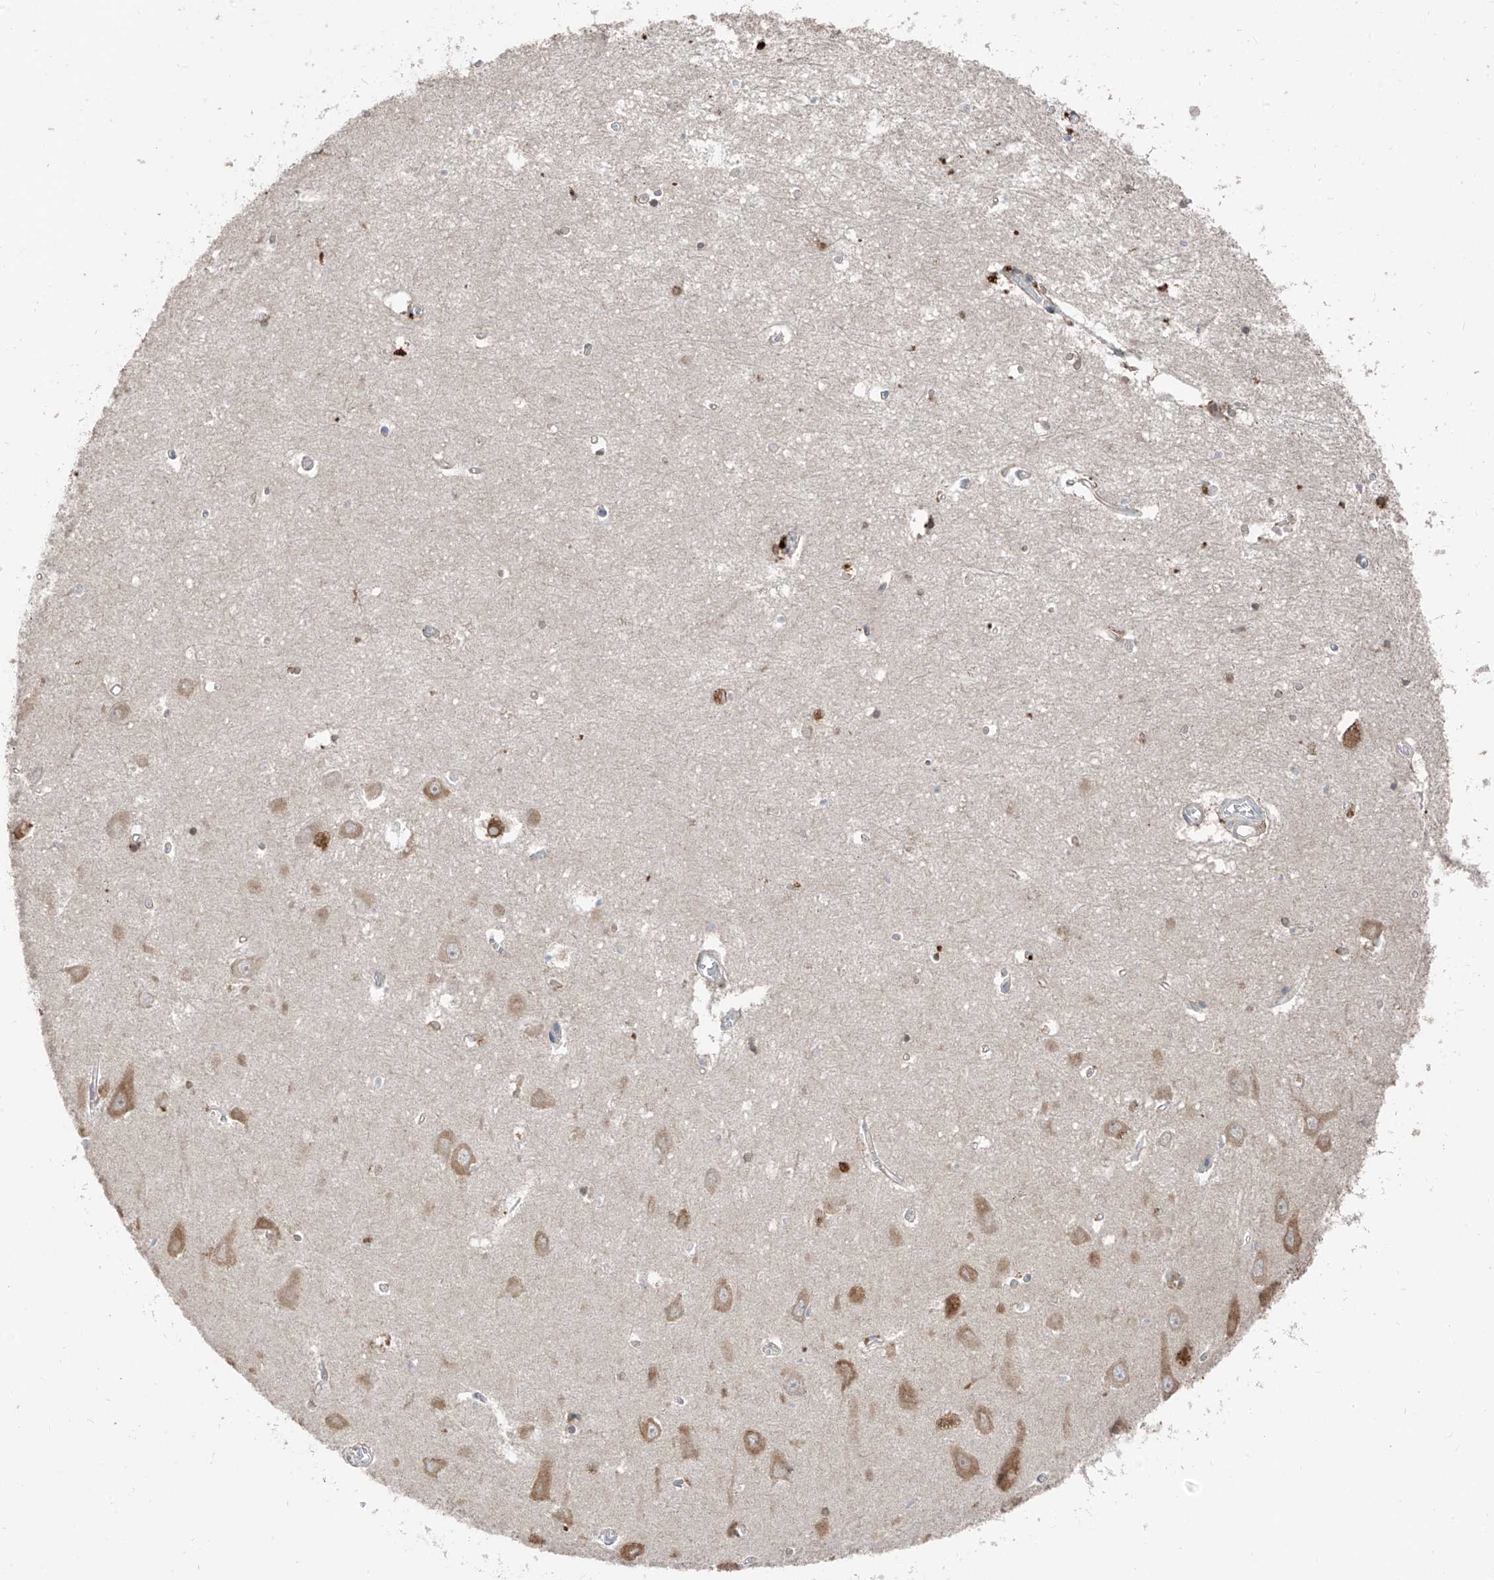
{"staining": {"intensity": "moderate", "quantity": "<25%", "location": "cytoplasmic/membranous"}, "tissue": "hippocampus", "cell_type": "Glial cells", "image_type": "normal", "snomed": [{"axis": "morphology", "description": "Normal tissue, NOS"}, {"axis": "topography", "description": "Hippocampus"}], "caption": "High-magnification brightfield microscopy of benign hippocampus stained with DAB (3,3'-diaminobenzidine) (brown) and counterstained with hematoxylin (blue). glial cells exhibit moderate cytoplasmic/membranous expression is appreciated in about<25% of cells.", "gene": "COLGALT2", "patient": {"sex": "male", "age": 70}}